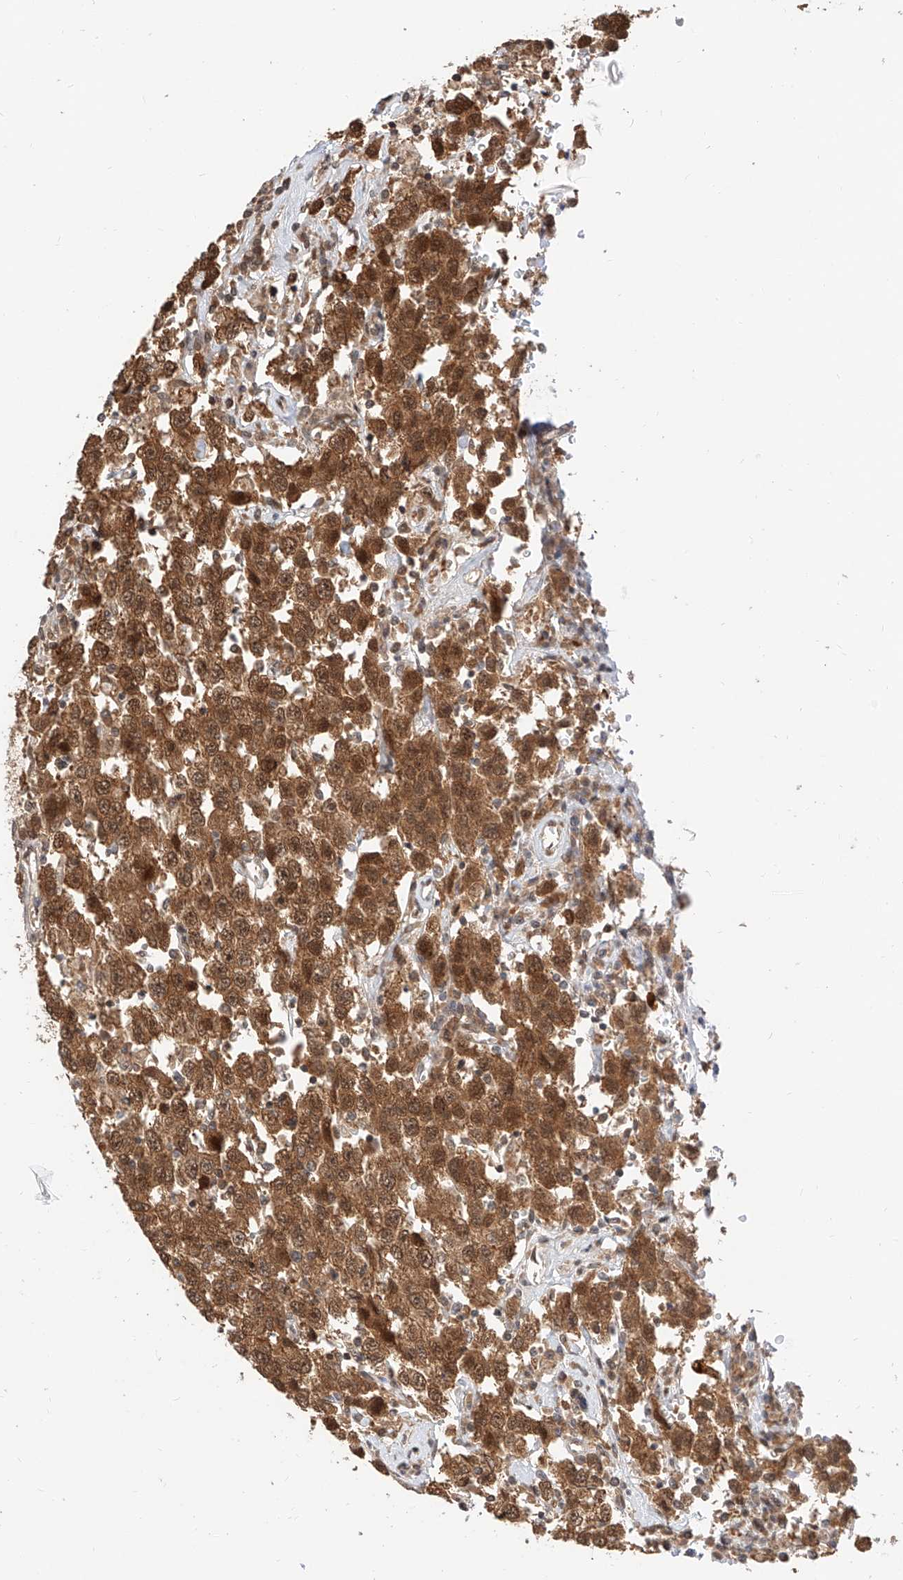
{"staining": {"intensity": "moderate", "quantity": ">75%", "location": "cytoplasmic/membranous,nuclear"}, "tissue": "testis cancer", "cell_type": "Tumor cells", "image_type": "cancer", "snomed": [{"axis": "morphology", "description": "Seminoma, NOS"}, {"axis": "topography", "description": "Testis"}], "caption": "Immunohistochemistry (IHC) (DAB) staining of testis cancer demonstrates moderate cytoplasmic/membranous and nuclear protein positivity in about >75% of tumor cells.", "gene": "EIF4H", "patient": {"sex": "male", "age": 41}}